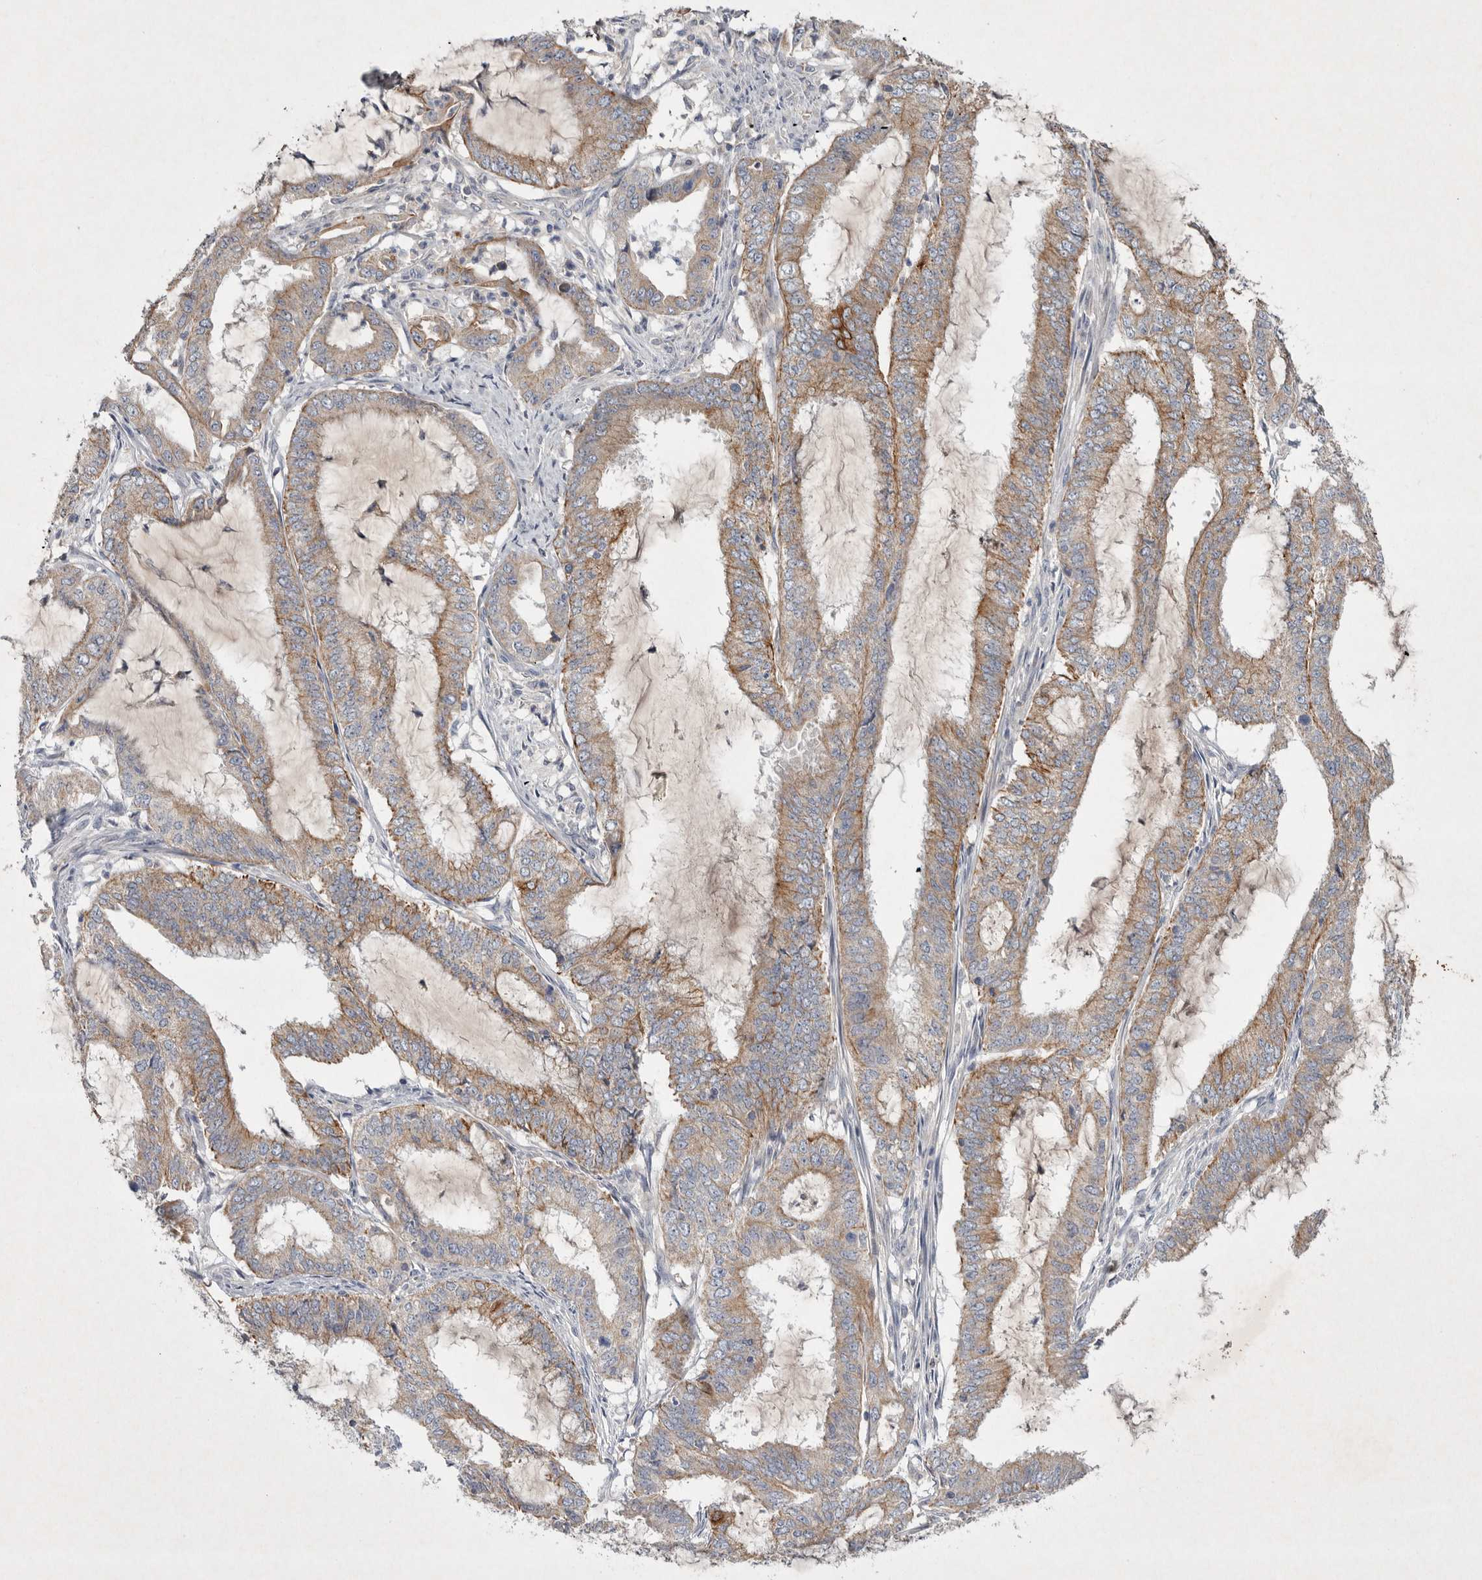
{"staining": {"intensity": "weak", "quantity": "25%-75%", "location": "cytoplasmic/membranous"}, "tissue": "endometrial cancer", "cell_type": "Tumor cells", "image_type": "cancer", "snomed": [{"axis": "morphology", "description": "Adenocarcinoma, NOS"}, {"axis": "topography", "description": "Endometrium"}], "caption": "A micrograph showing weak cytoplasmic/membranous expression in approximately 25%-75% of tumor cells in adenocarcinoma (endometrial), as visualized by brown immunohistochemical staining.", "gene": "TNFSF14", "patient": {"sex": "female", "age": 51}}